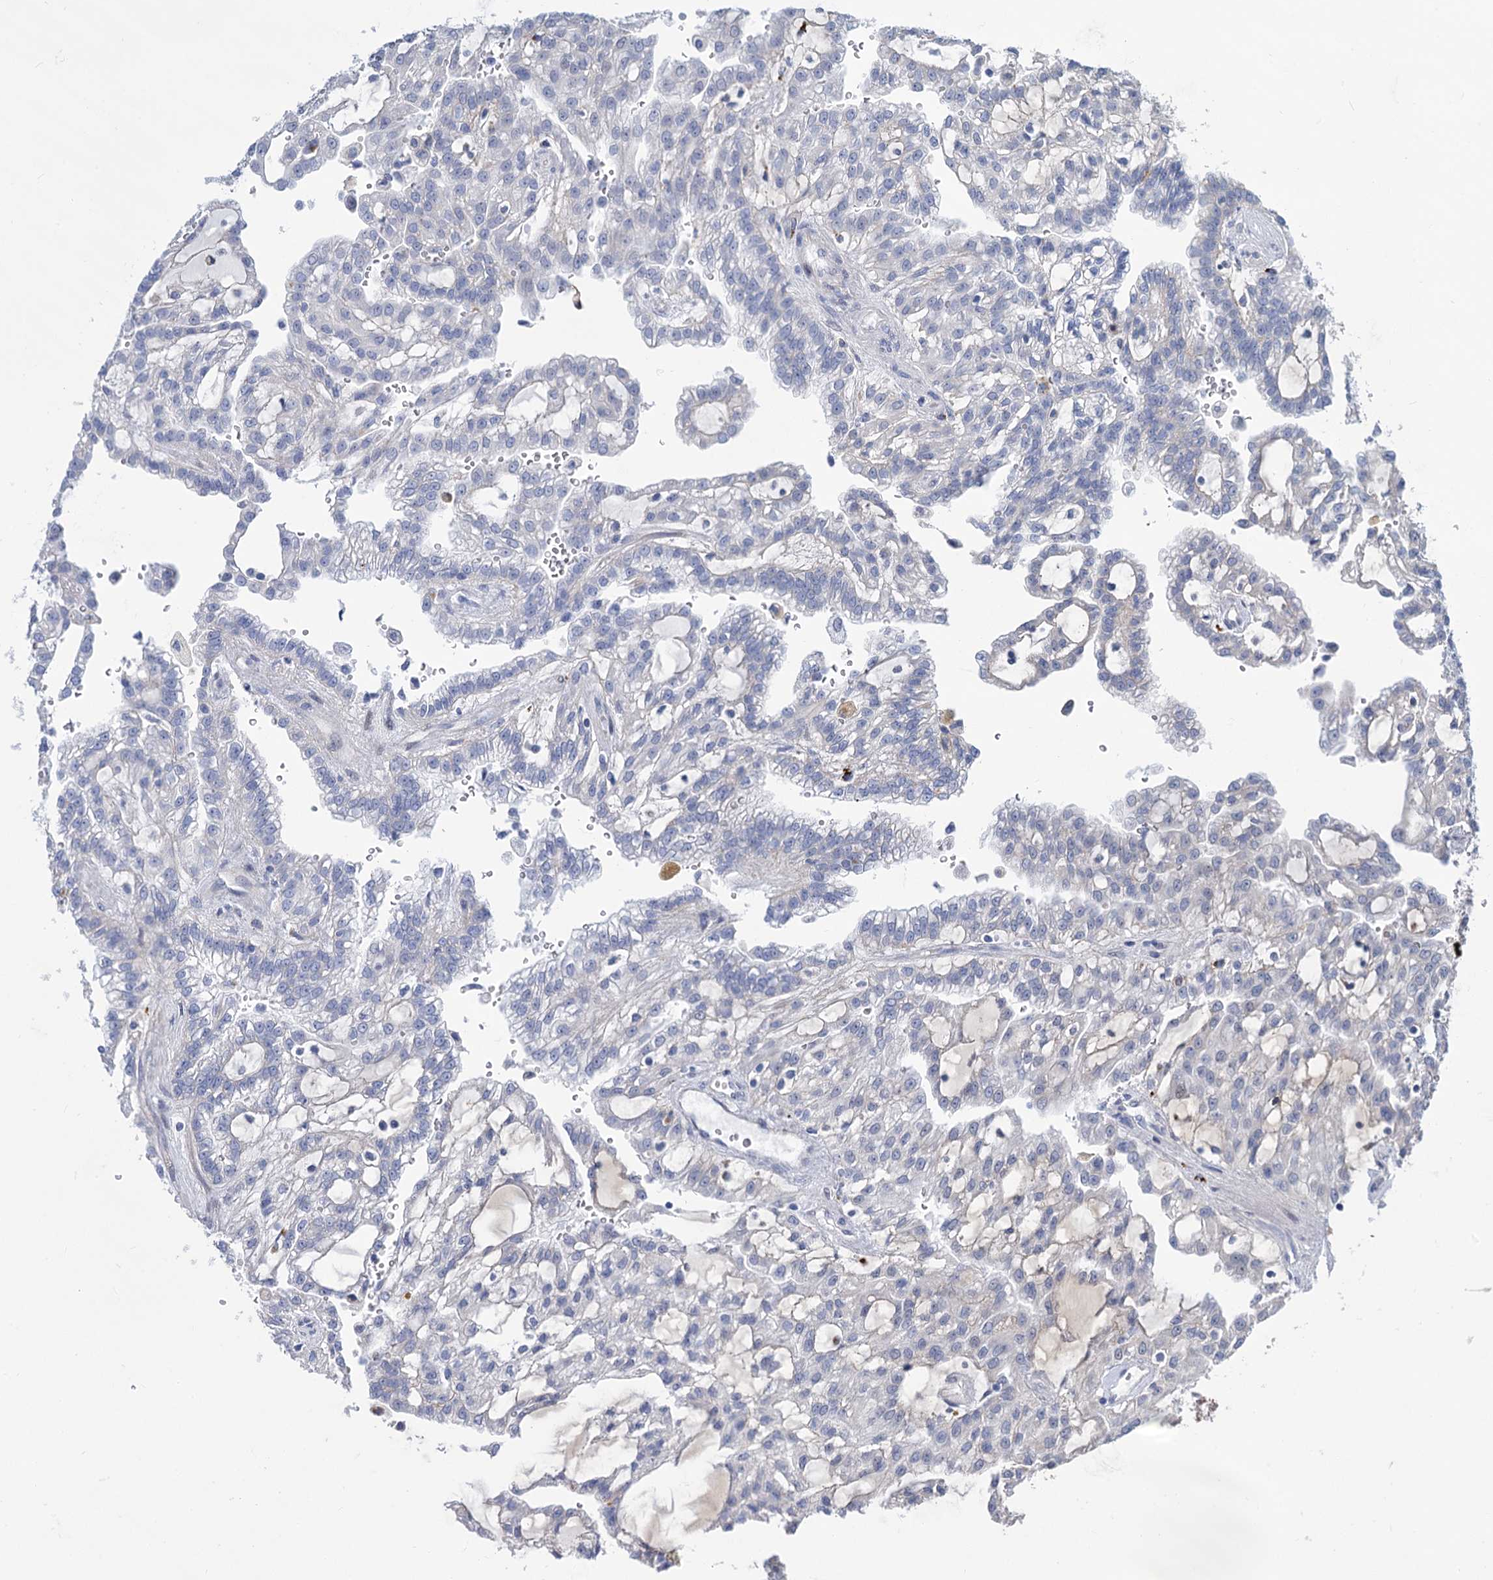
{"staining": {"intensity": "negative", "quantity": "none", "location": "none"}, "tissue": "renal cancer", "cell_type": "Tumor cells", "image_type": "cancer", "snomed": [{"axis": "morphology", "description": "Adenocarcinoma, NOS"}, {"axis": "topography", "description": "Kidney"}], "caption": "A histopathology image of human renal cancer is negative for staining in tumor cells.", "gene": "TRIM77", "patient": {"sex": "male", "age": 63}}